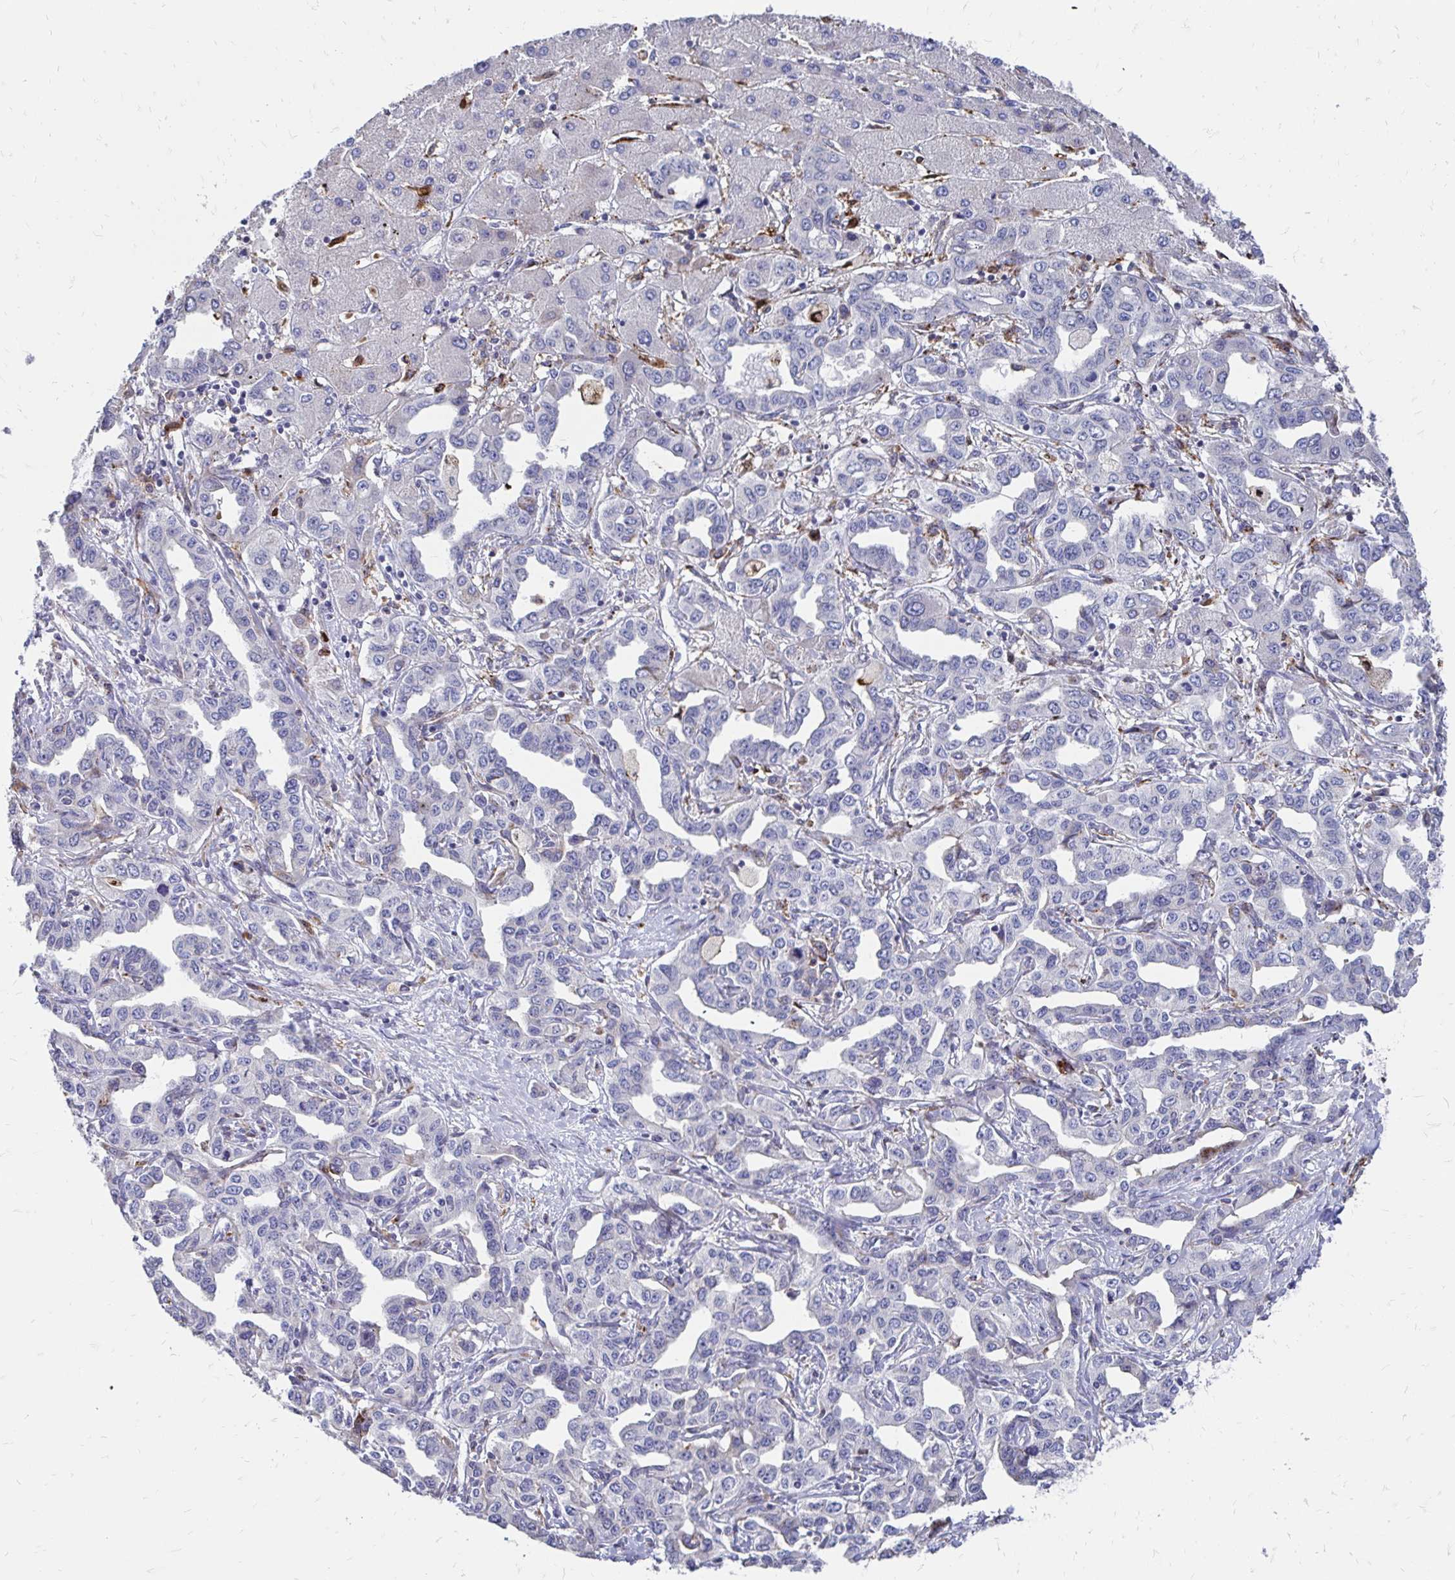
{"staining": {"intensity": "negative", "quantity": "none", "location": "none"}, "tissue": "liver cancer", "cell_type": "Tumor cells", "image_type": "cancer", "snomed": [{"axis": "morphology", "description": "Cholangiocarcinoma"}, {"axis": "topography", "description": "Liver"}], "caption": "Immunohistochemical staining of liver cancer shows no significant staining in tumor cells.", "gene": "CDKL1", "patient": {"sex": "male", "age": 59}}